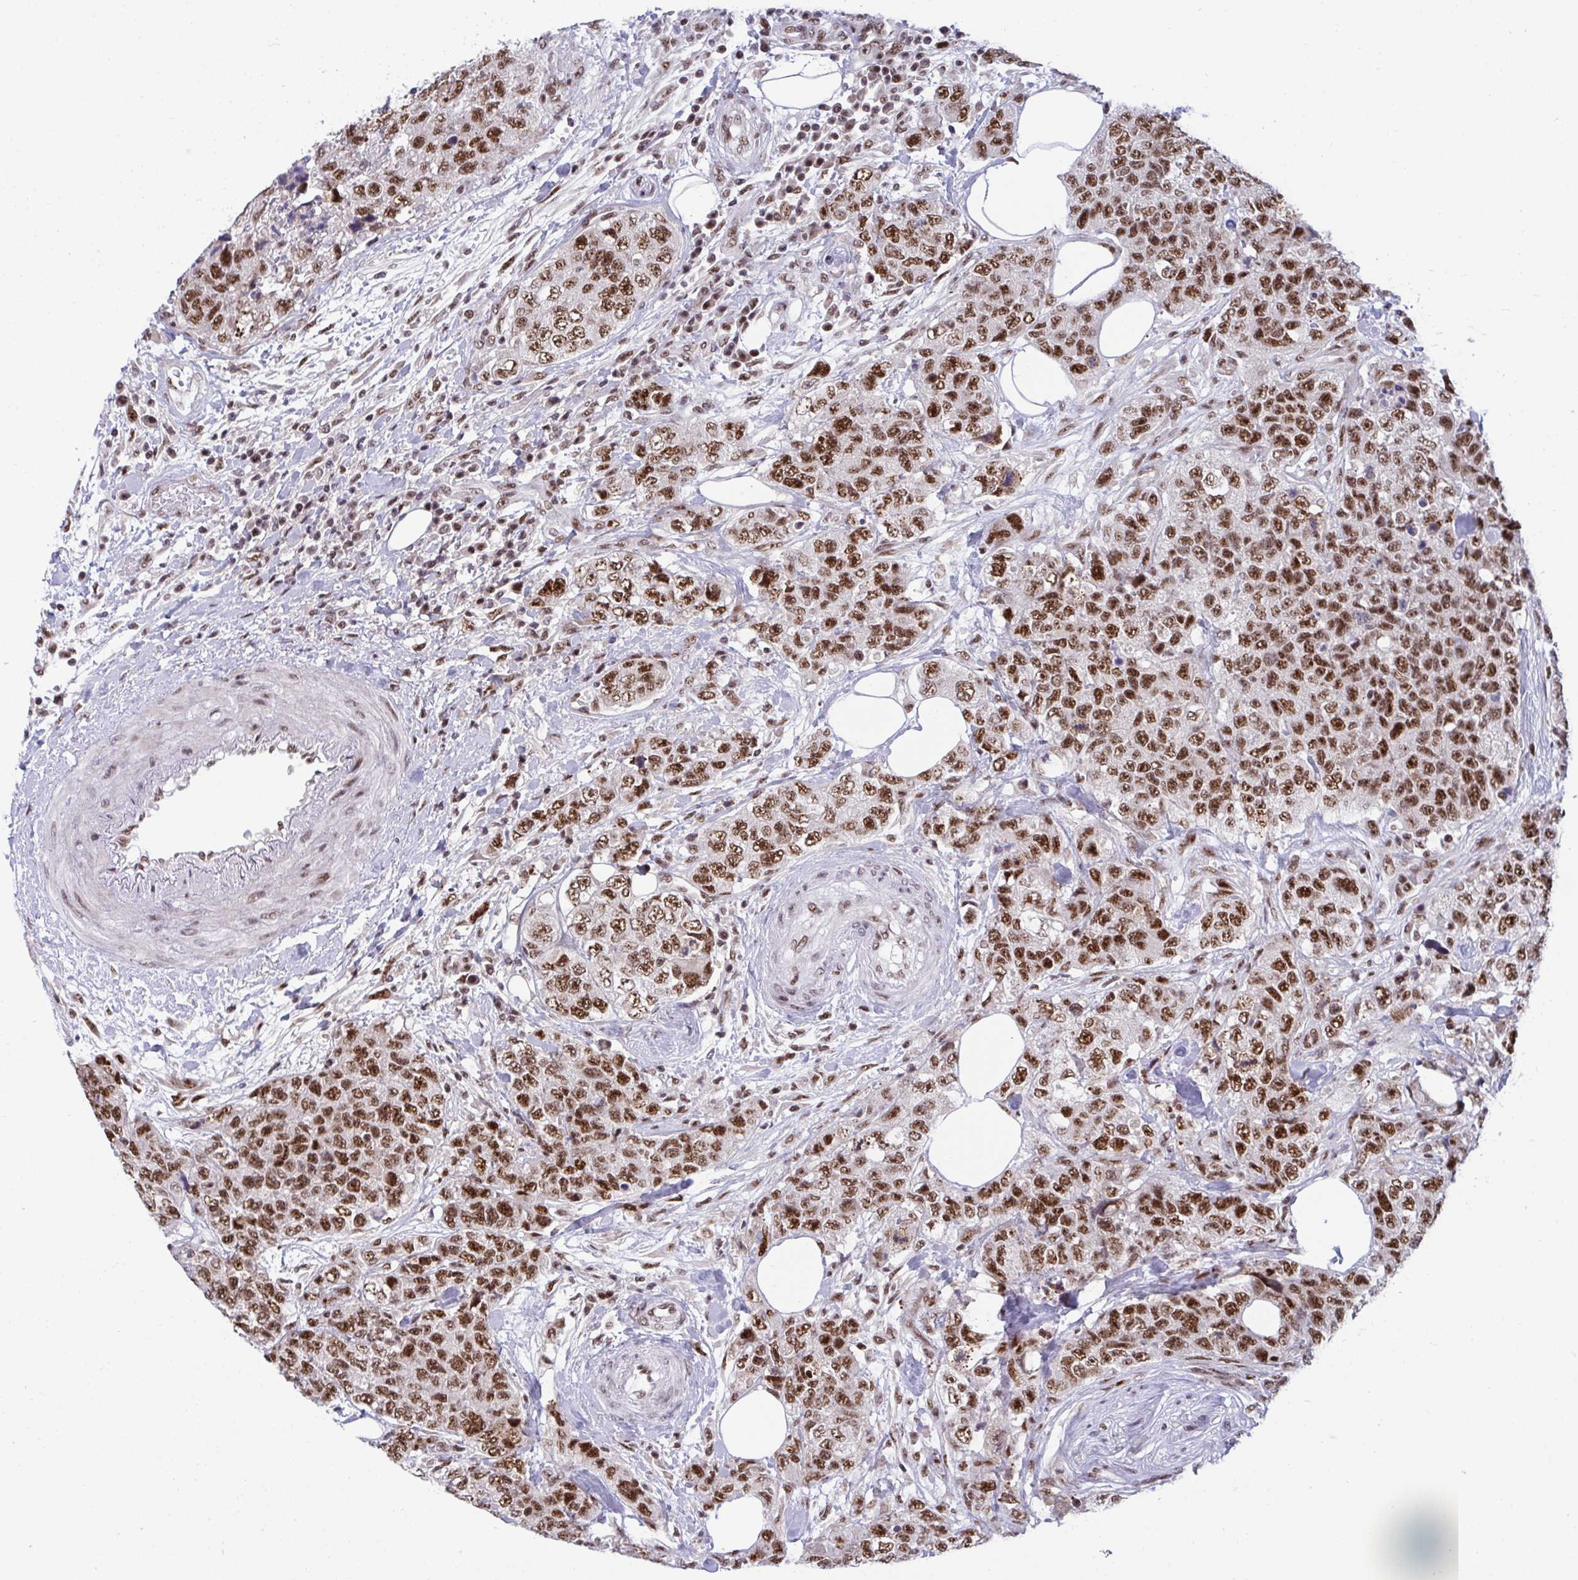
{"staining": {"intensity": "moderate", "quantity": ">75%", "location": "nuclear"}, "tissue": "urothelial cancer", "cell_type": "Tumor cells", "image_type": "cancer", "snomed": [{"axis": "morphology", "description": "Urothelial carcinoma, High grade"}, {"axis": "topography", "description": "Urinary bladder"}], "caption": "Protein analysis of urothelial carcinoma (high-grade) tissue shows moderate nuclear positivity in approximately >75% of tumor cells.", "gene": "WBP11", "patient": {"sex": "female", "age": 78}}